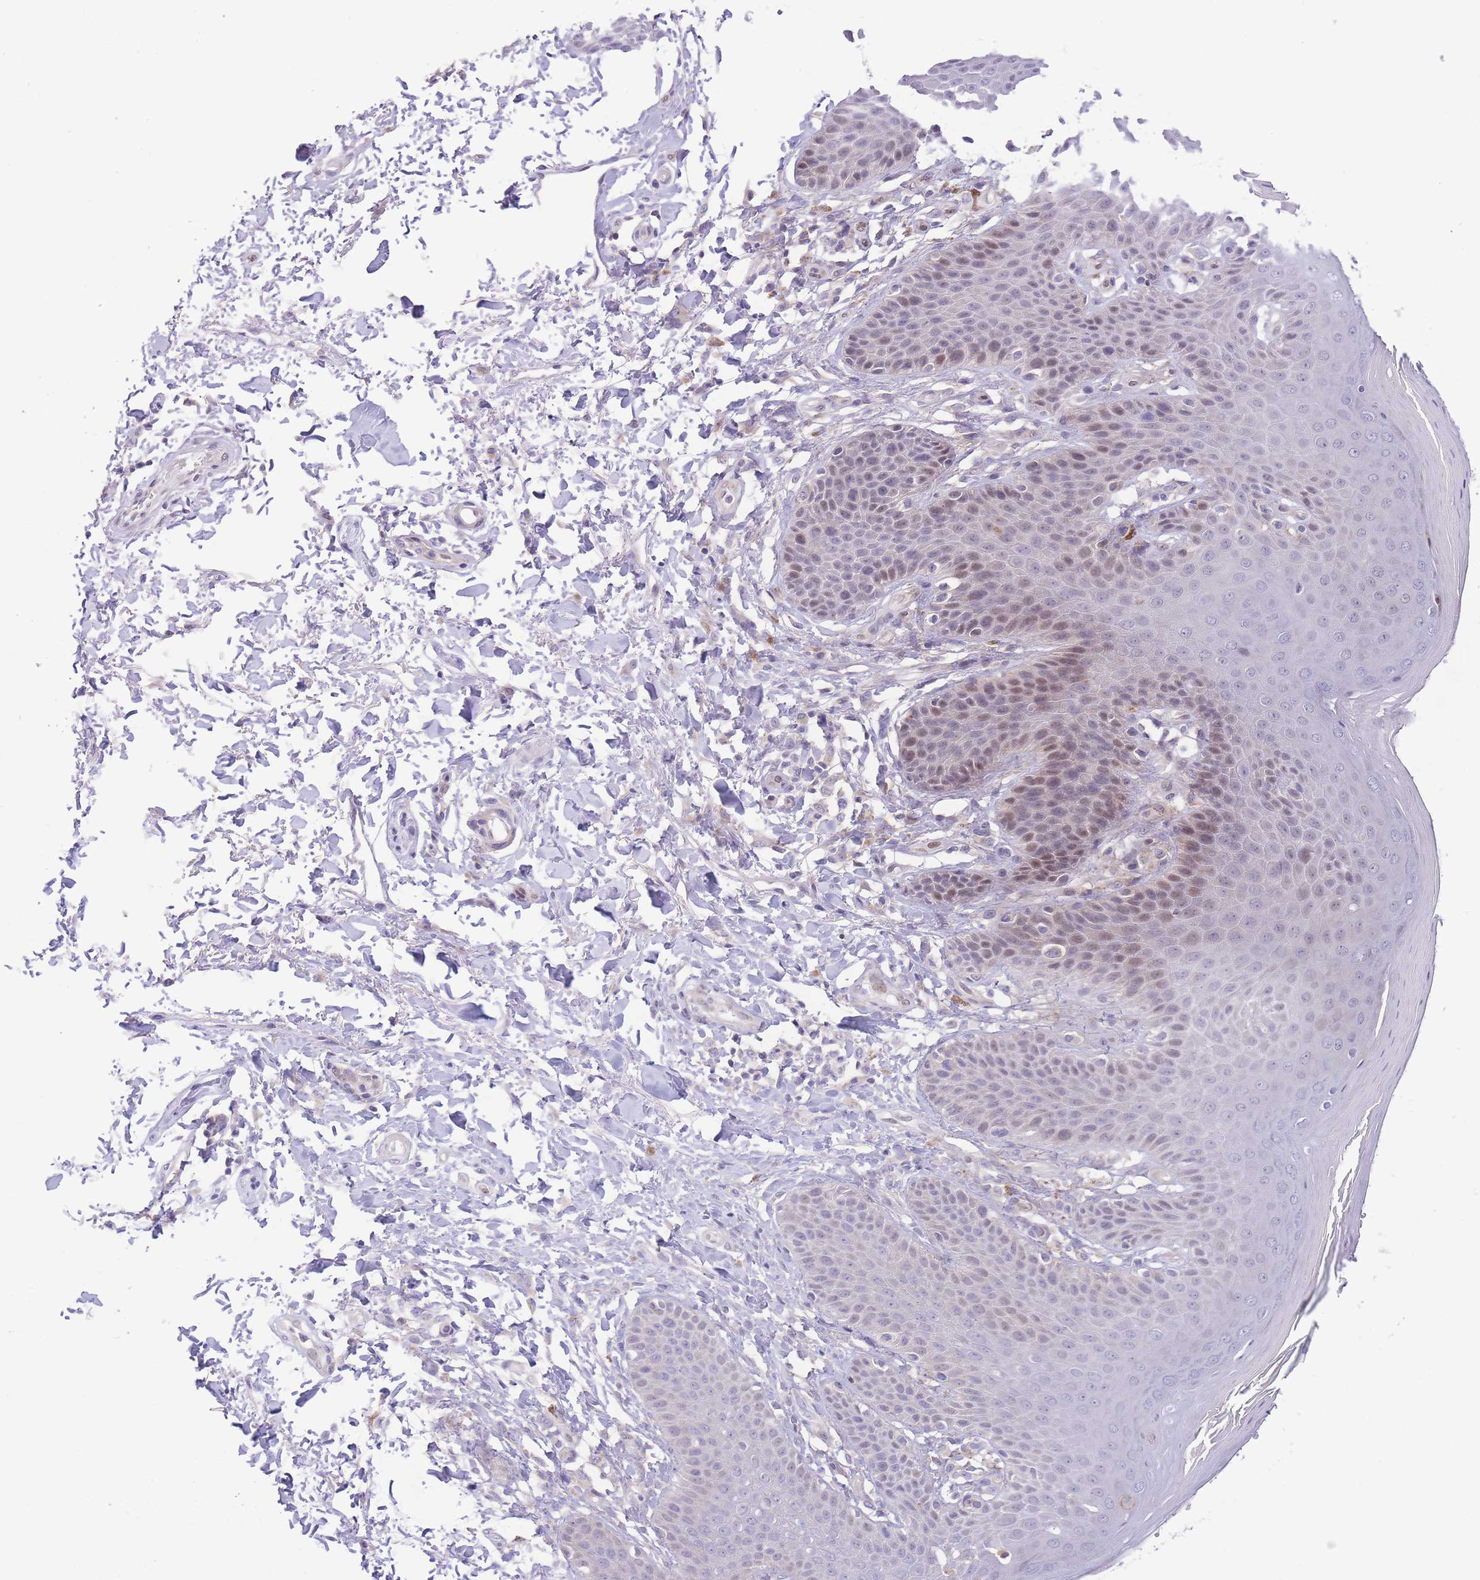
{"staining": {"intensity": "moderate", "quantity": "<25%", "location": "cytoplasmic/membranous,nuclear"}, "tissue": "skin", "cell_type": "Epidermal cells", "image_type": "normal", "snomed": [{"axis": "morphology", "description": "Normal tissue, NOS"}, {"axis": "topography", "description": "Peripheral nerve tissue"}], "caption": "Moderate cytoplasmic/membranous,nuclear staining for a protein is present in about <25% of epidermal cells of unremarkable skin using immunohistochemistry.", "gene": "C9orf152", "patient": {"sex": "male", "age": 51}}